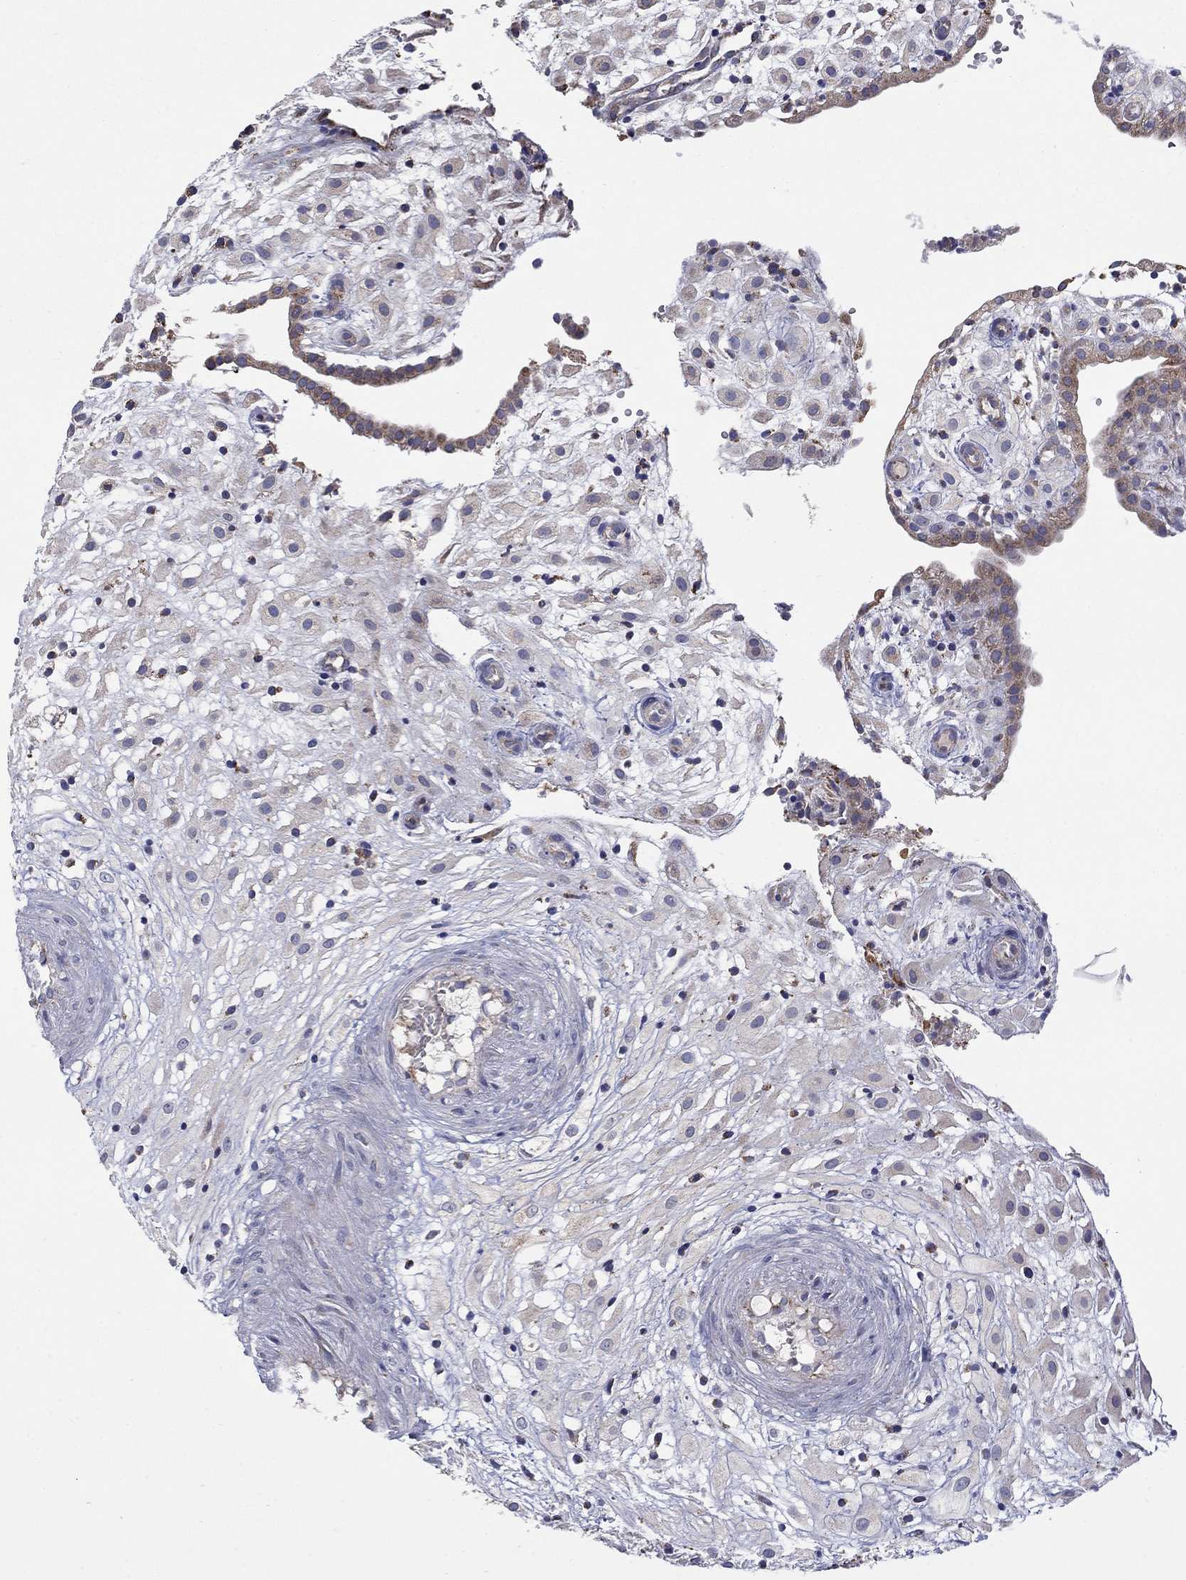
{"staining": {"intensity": "negative", "quantity": "none", "location": "none"}, "tissue": "placenta", "cell_type": "Decidual cells", "image_type": "normal", "snomed": [{"axis": "morphology", "description": "Normal tissue, NOS"}, {"axis": "topography", "description": "Placenta"}], "caption": "The histopathology image demonstrates no significant staining in decidual cells of placenta.", "gene": "HPS5", "patient": {"sex": "female", "age": 24}}